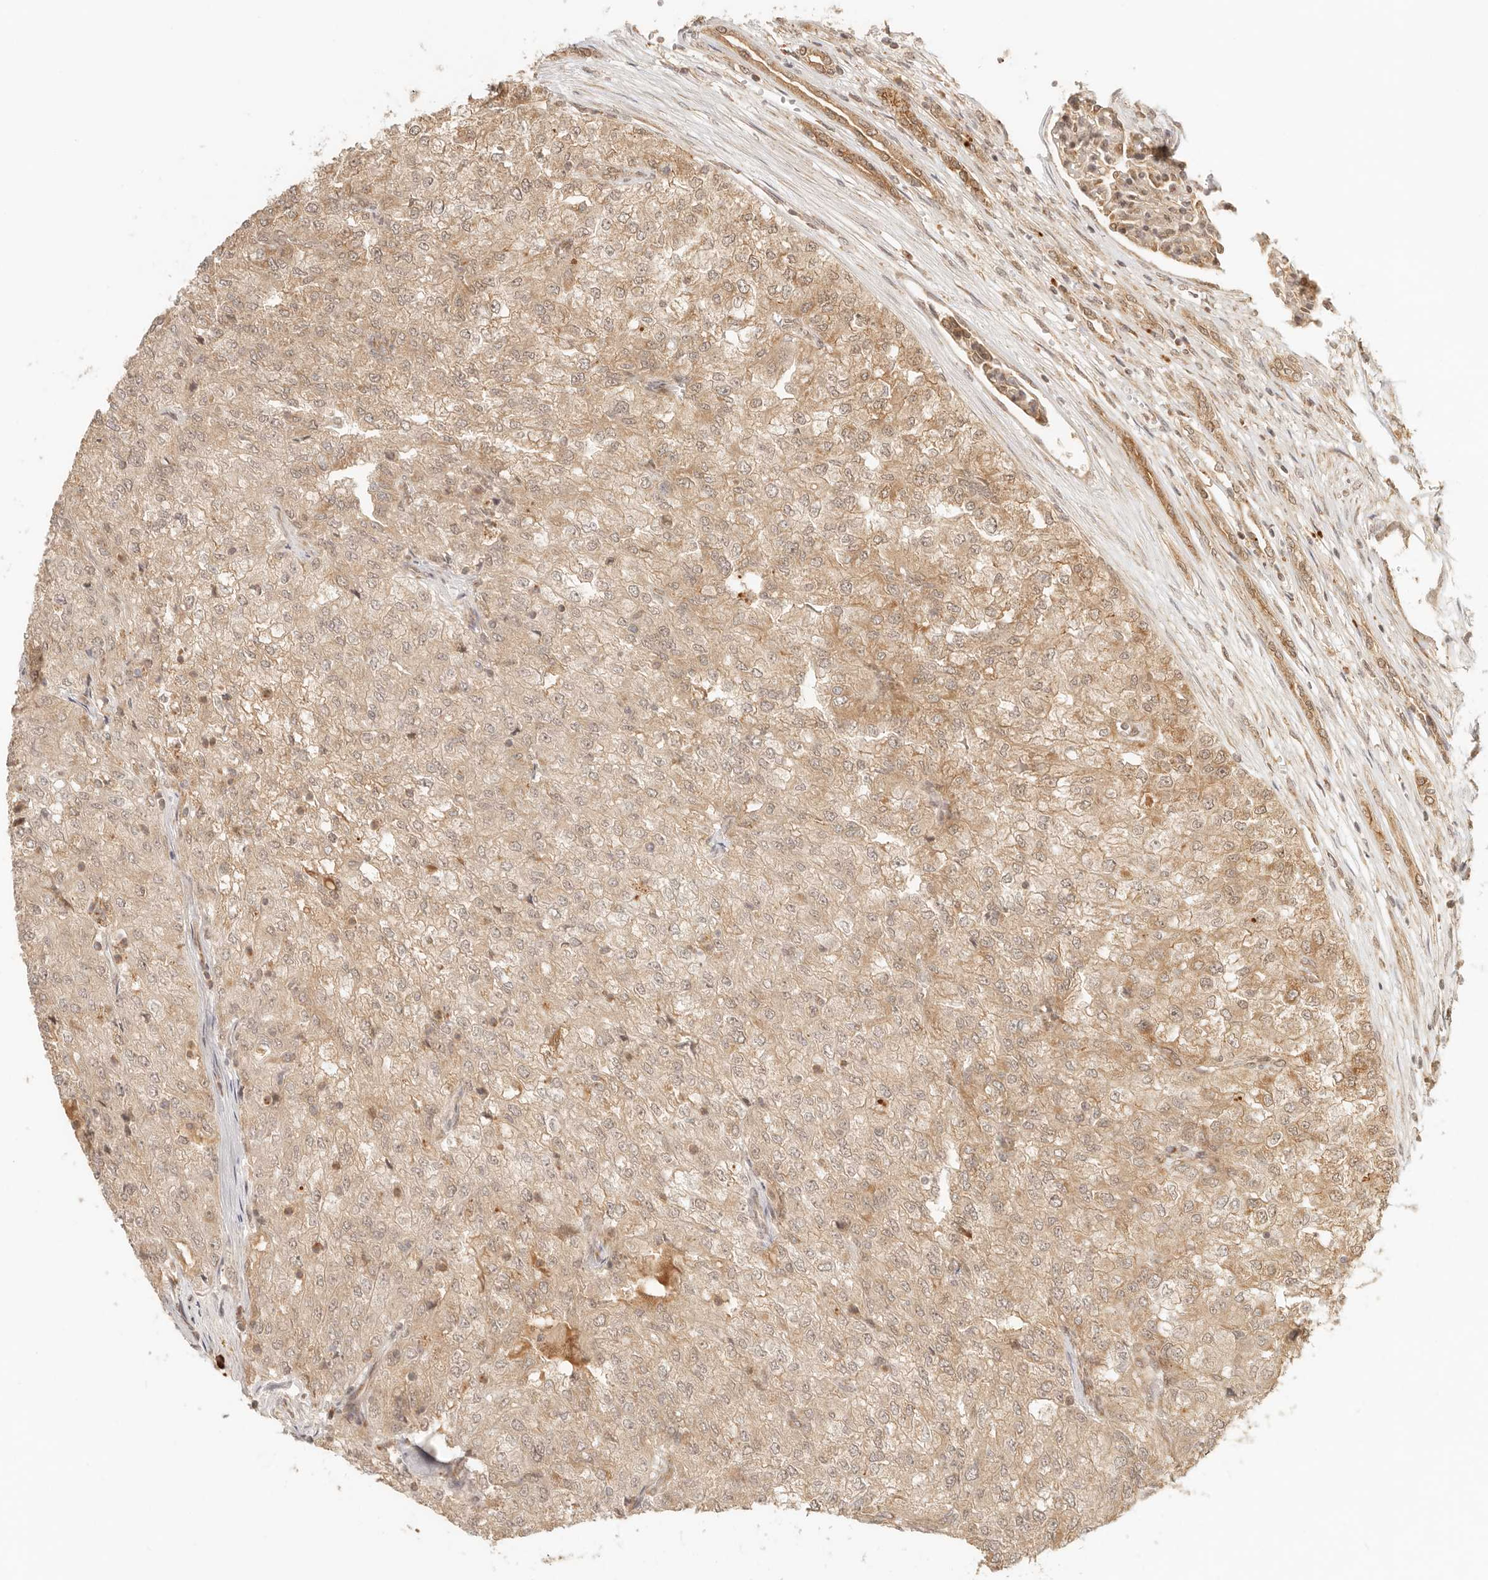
{"staining": {"intensity": "moderate", "quantity": "25%-75%", "location": "cytoplasmic/membranous,nuclear"}, "tissue": "renal cancer", "cell_type": "Tumor cells", "image_type": "cancer", "snomed": [{"axis": "morphology", "description": "Adenocarcinoma, NOS"}, {"axis": "topography", "description": "Kidney"}], "caption": "A brown stain labels moderate cytoplasmic/membranous and nuclear positivity of a protein in human adenocarcinoma (renal) tumor cells.", "gene": "BAALC", "patient": {"sex": "female", "age": 54}}